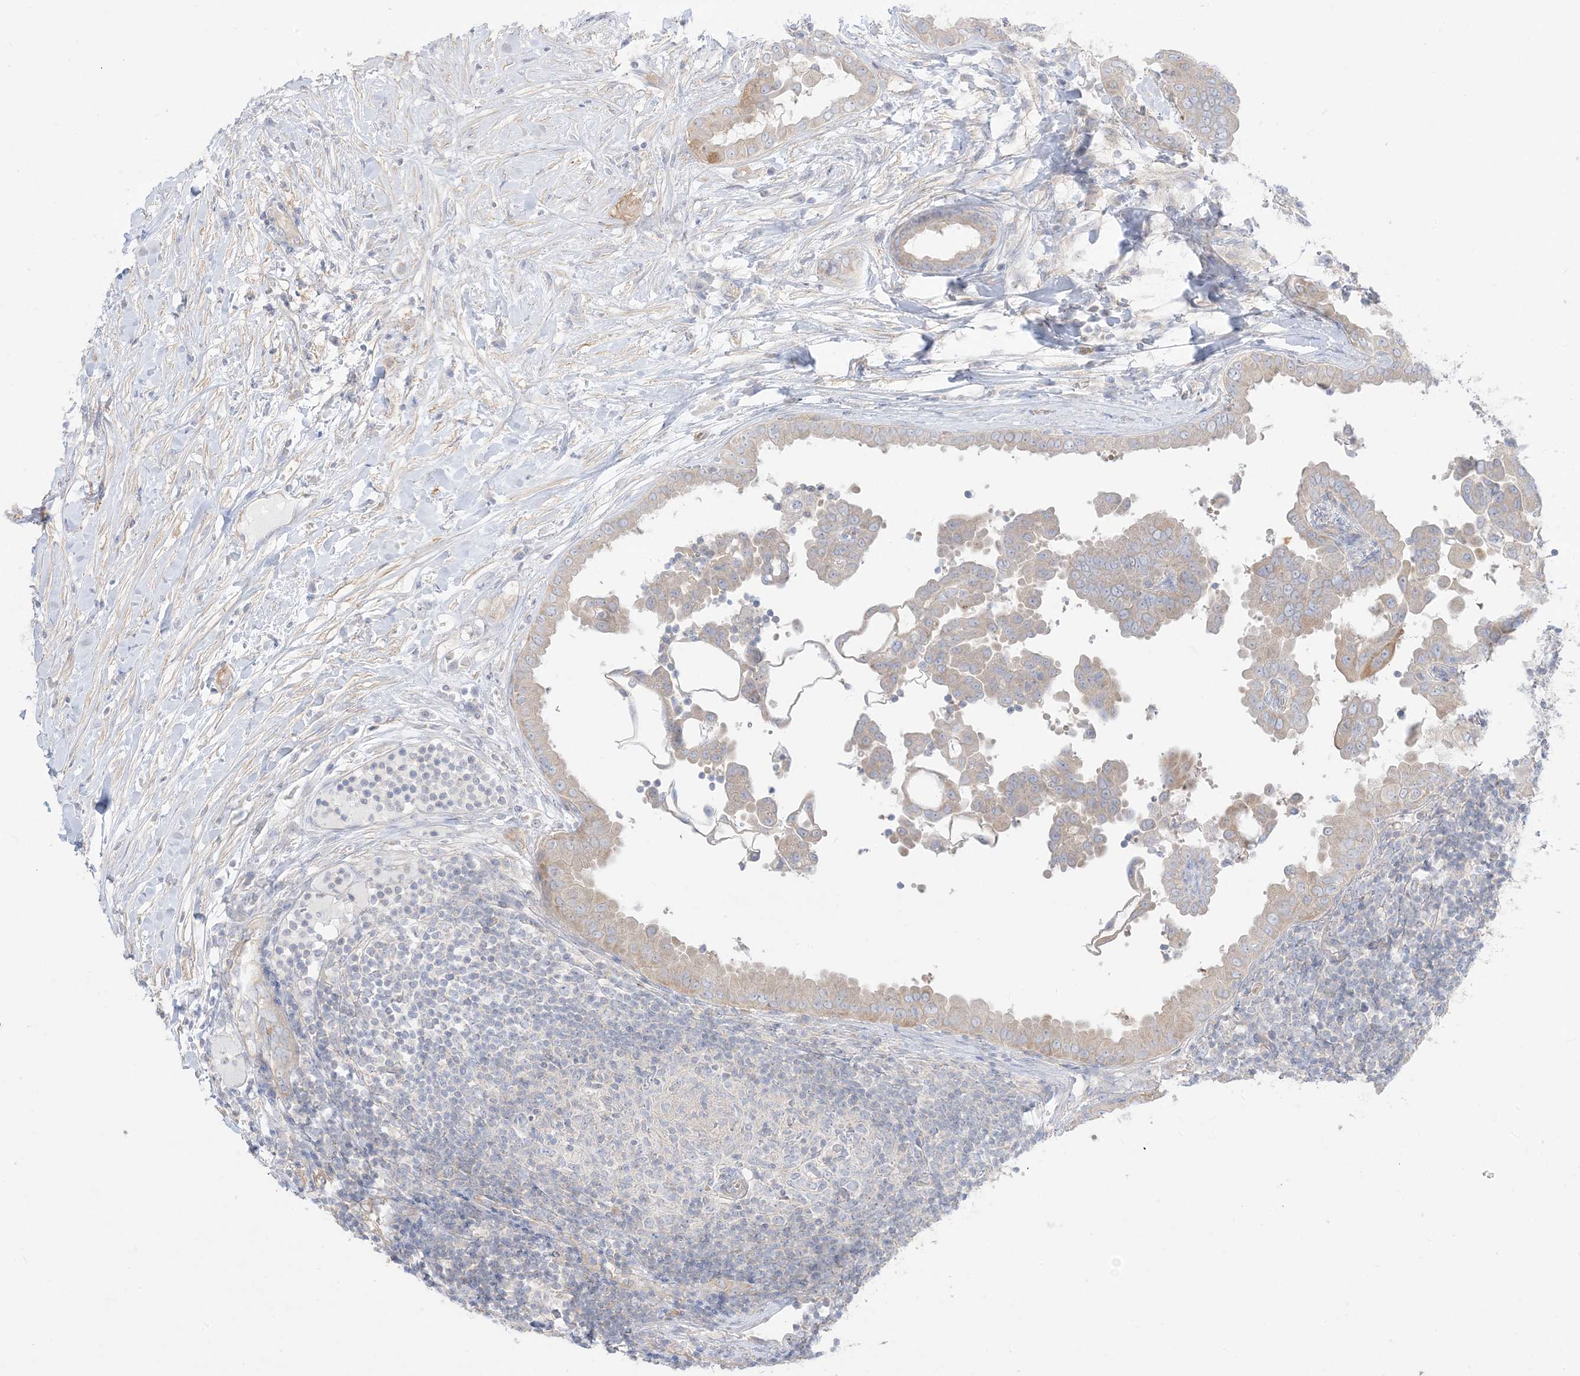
{"staining": {"intensity": "weak", "quantity": "<25%", "location": "cytoplasmic/membranous"}, "tissue": "thyroid cancer", "cell_type": "Tumor cells", "image_type": "cancer", "snomed": [{"axis": "morphology", "description": "Papillary adenocarcinoma, NOS"}, {"axis": "topography", "description": "Thyroid gland"}], "caption": "High power microscopy photomicrograph of an IHC histopathology image of papillary adenocarcinoma (thyroid), revealing no significant expression in tumor cells.", "gene": "ARHGEF9", "patient": {"sex": "male", "age": 33}}